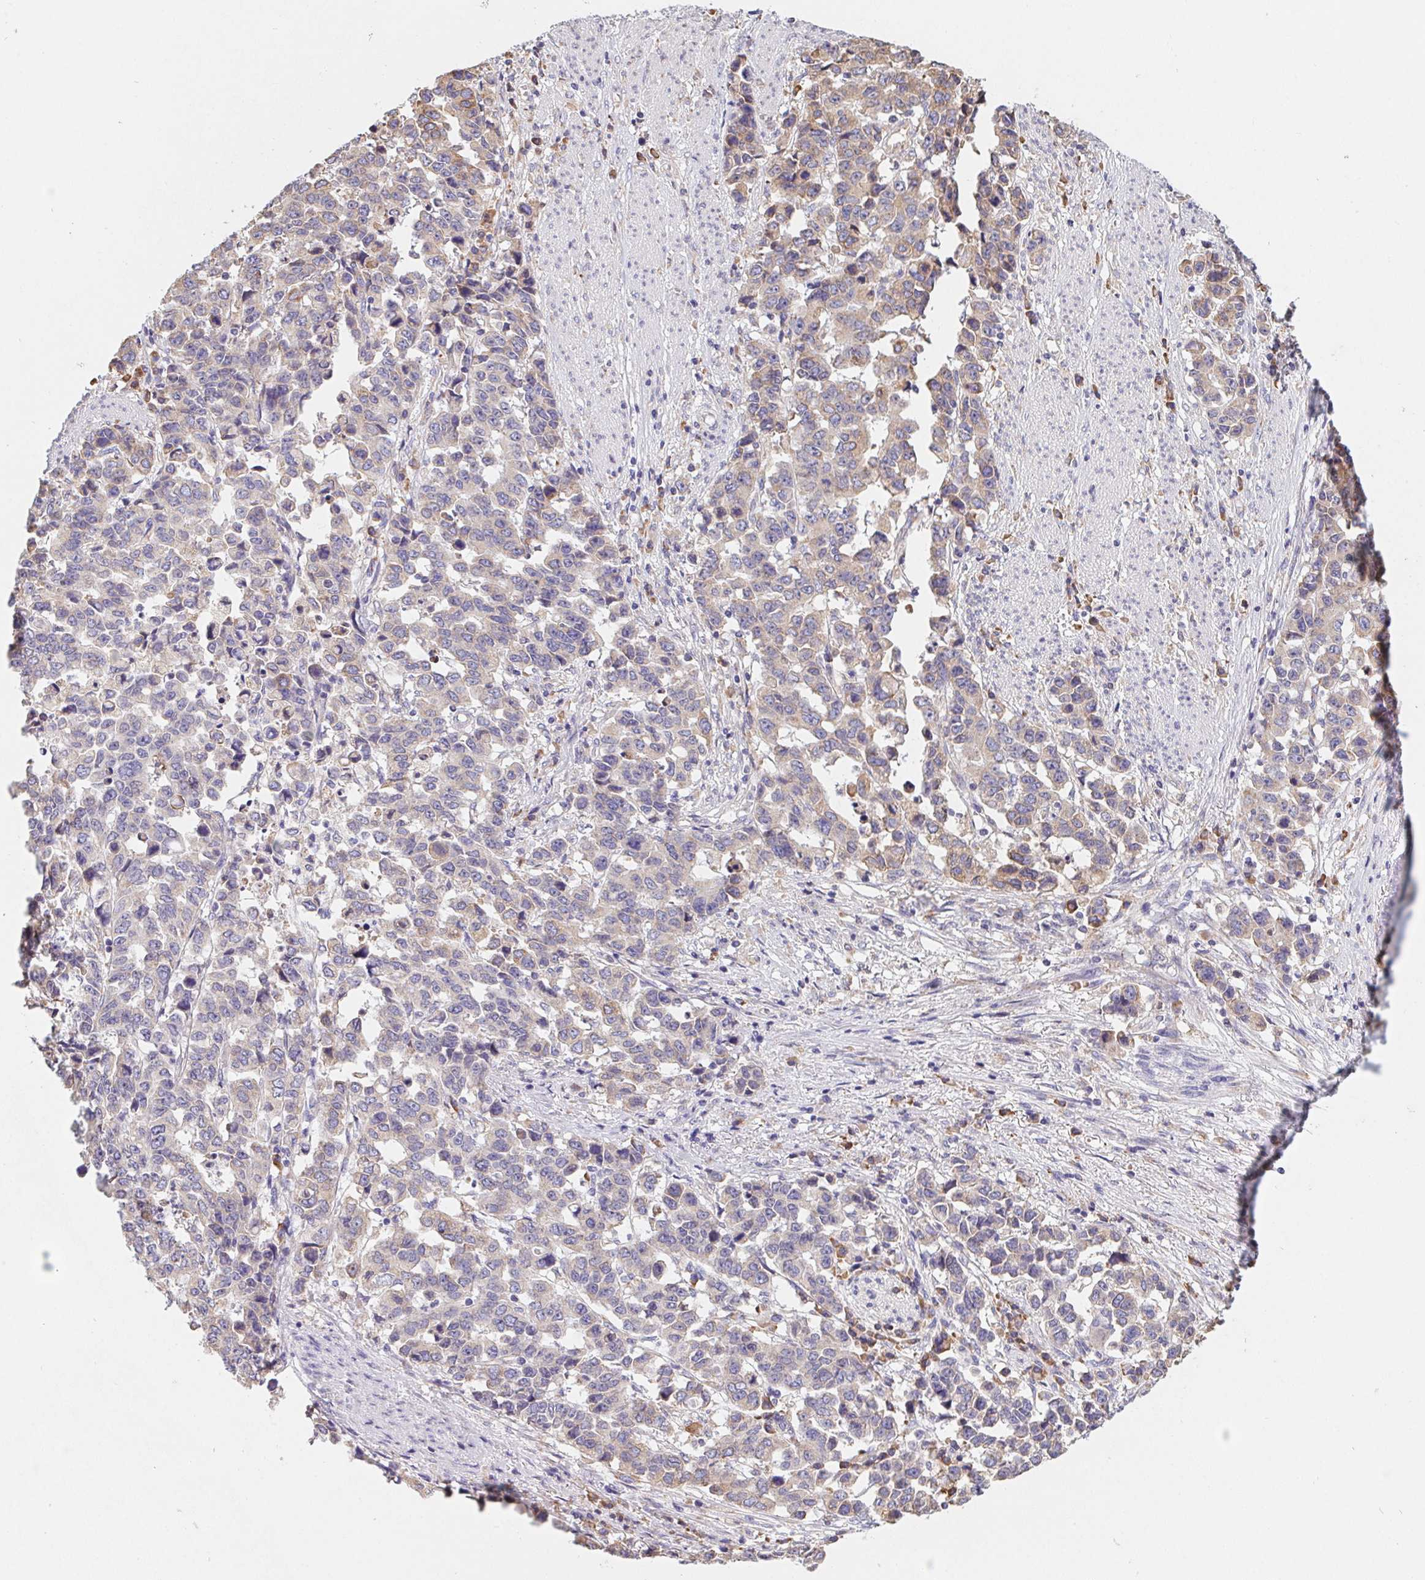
{"staining": {"intensity": "weak", "quantity": "25%-75%", "location": "cytoplasmic/membranous"}, "tissue": "stomach cancer", "cell_type": "Tumor cells", "image_type": "cancer", "snomed": [{"axis": "morphology", "description": "Adenocarcinoma, NOS"}, {"axis": "topography", "description": "Stomach, upper"}], "caption": "IHC of stomach cancer (adenocarcinoma) reveals low levels of weak cytoplasmic/membranous positivity in approximately 25%-75% of tumor cells.", "gene": "ADAM8", "patient": {"sex": "male", "age": 69}}